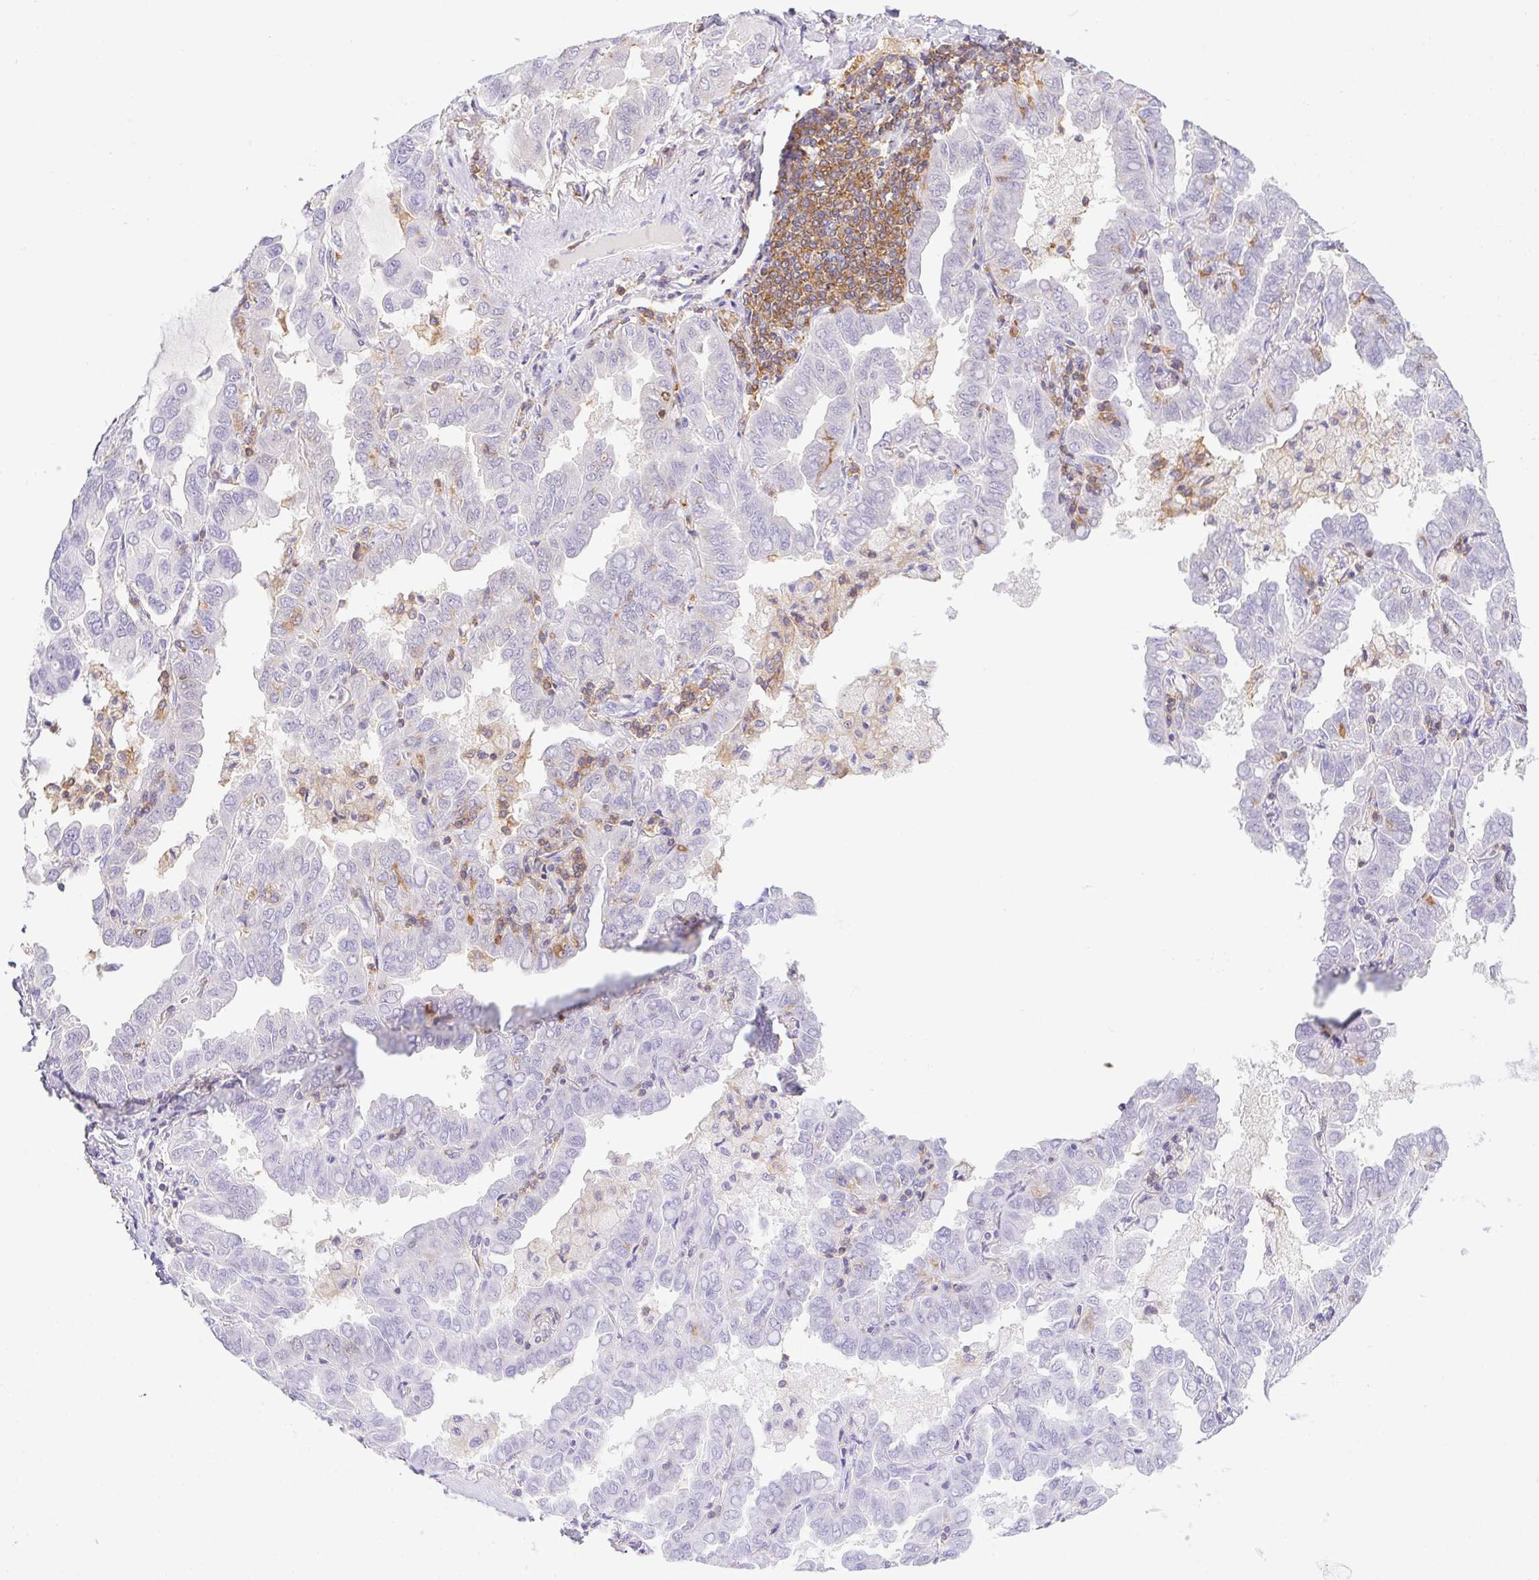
{"staining": {"intensity": "negative", "quantity": "none", "location": "none"}, "tissue": "lung cancer", "cell_type": "Tumor cells", "image_type": "cancer", "snomed": [{"axis": "morphology", "description": "Adenocarcinoma, NOS"}, {"axis": "topography", "description": "Lung"}], "caption": "High magnification brightfield microscopy of adenocarcinoma (lung) stained with DAB (brown) and counterstained with hematoxylin (blue): tumor cells show no significant staining. (Brightfield microscopy of DAB (3,3'-diaminobenzidine) IHC at high magnification).", "gene": "APBB1IP", "patient": {"sex": "male", "age": 64}}